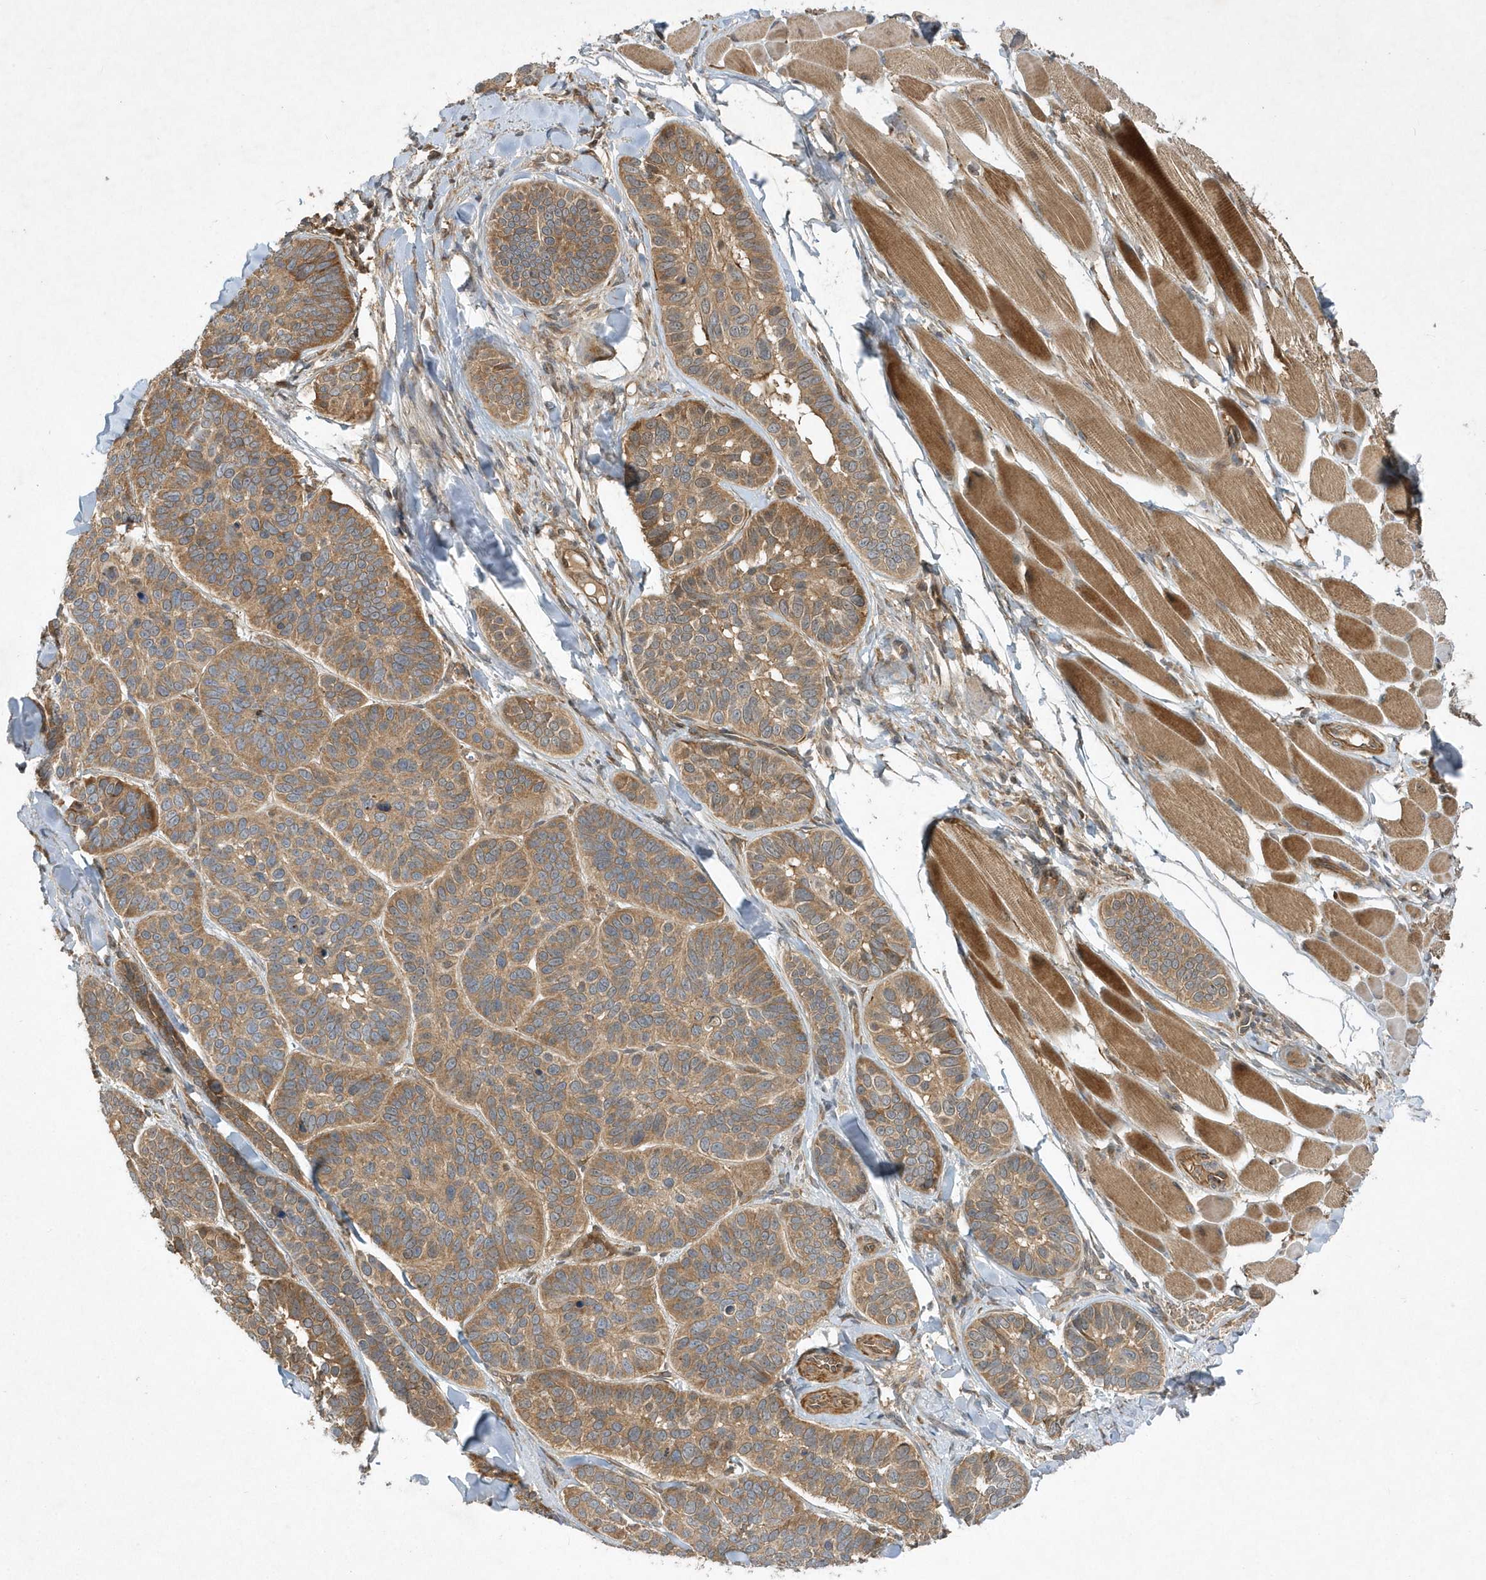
{"staining": {"intensity": "moderate", "quantity": ">75%", "location": "cytoplasmic/membranous"}, "tissue": "skin cancer", "cell_type": "Tumor cells", "image_type": "cancer", "snomed": [{"axis": "morphology", "description": "Basal cell carcinoma"}, {"axis": "topography", "description": "Skin"}], "caption": "A photomicrograph of skin cancer (basal cell carcinoma) stained for a protein reveals moderate cytoplasmic/membranous brown staining in tumor cells.", "gene": "GFM2", "patient": {"sex": "male", "age": 62}}